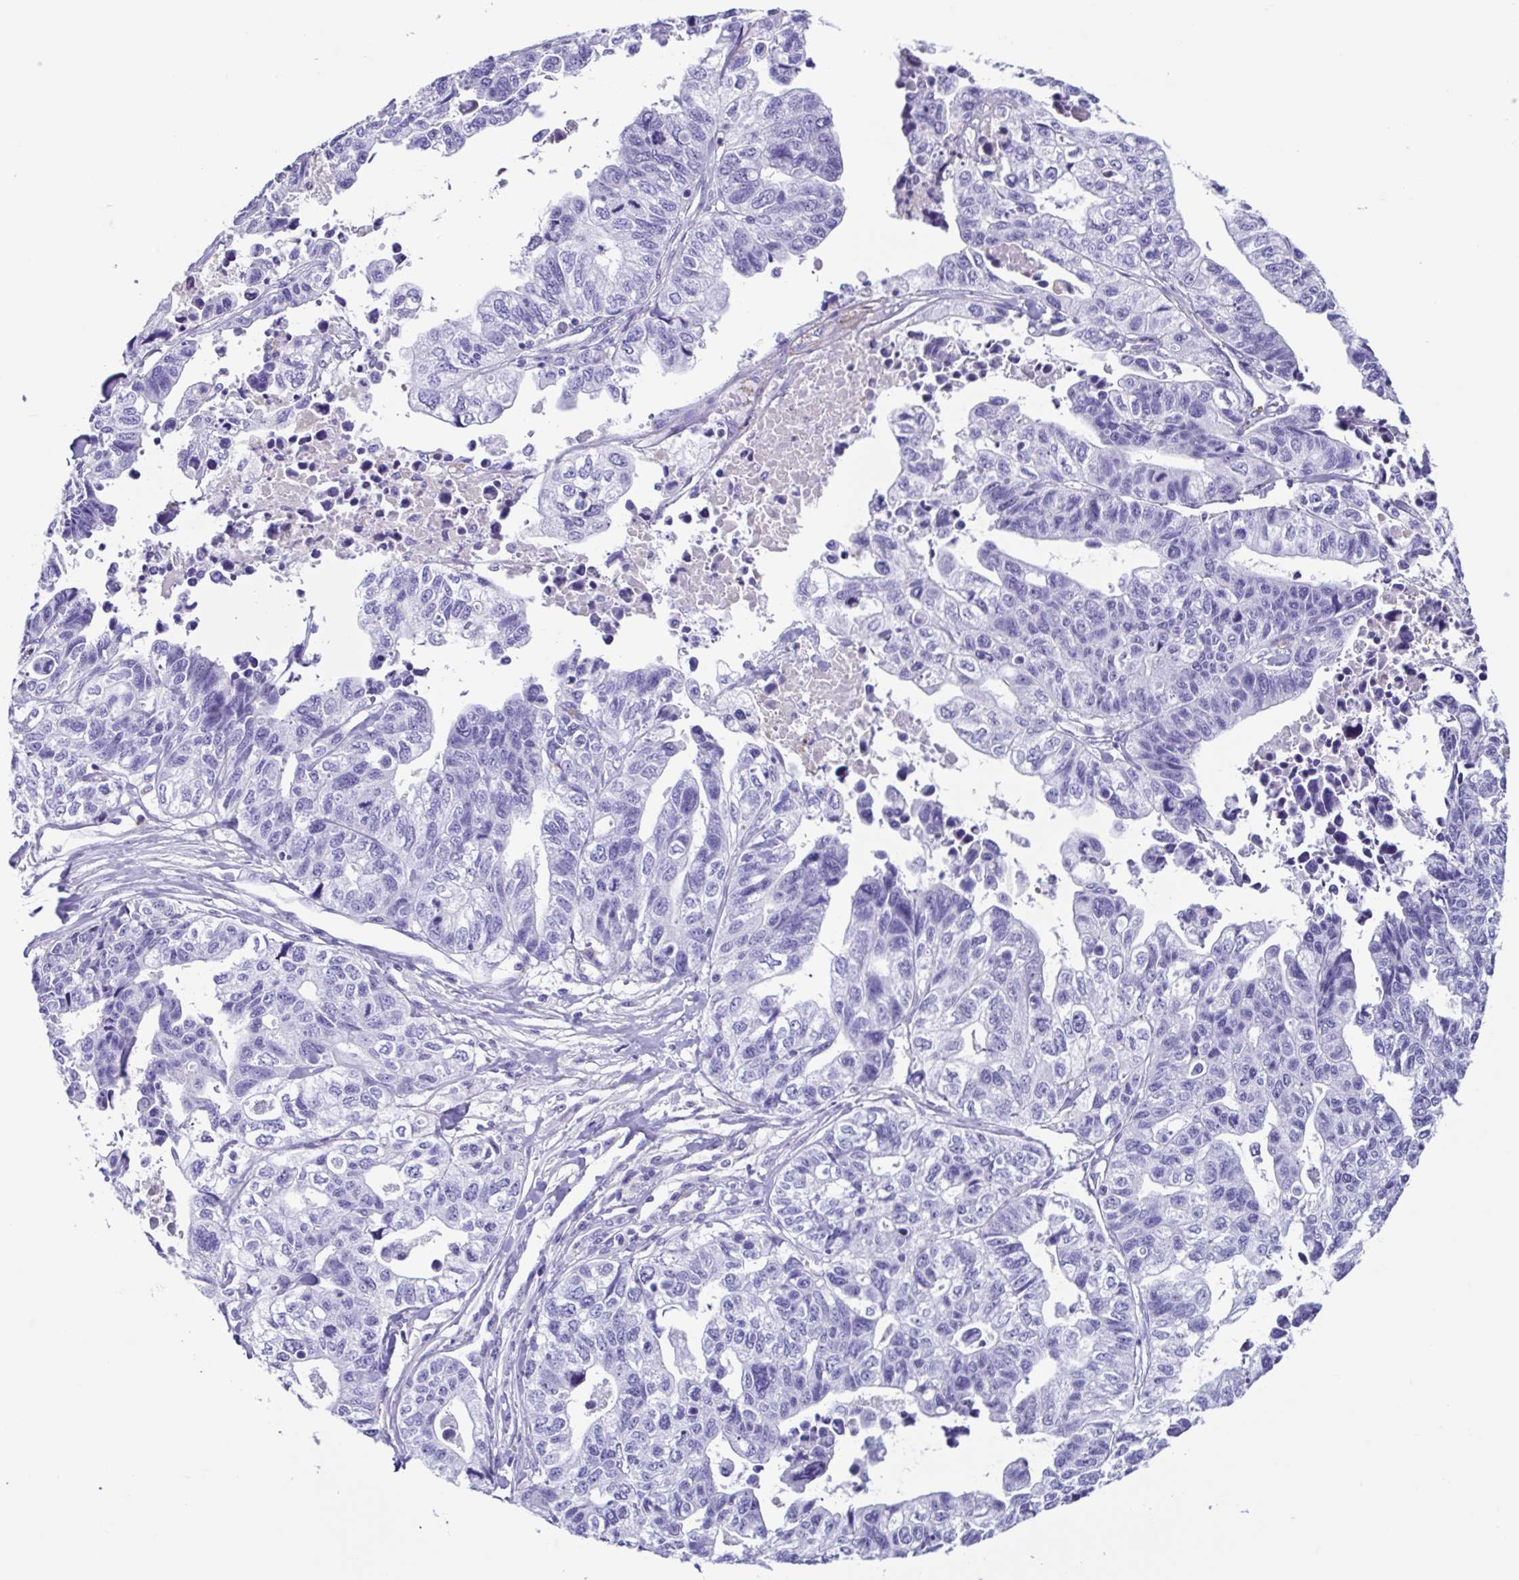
{"staining": {"intensity": "negative", "quantity": "none", "location": "none"}, "tissue": "stomach cancer", "cell_type": "Tumor cells", "image_type": "cancer", "snomed": [{"axis": "morphology", "description": "Adenocarcinoma, NOS"}, {"axis": "topography", "description": "Stomach, upper"}], "caption": "Immunohistochemistry micrograph of stomach cancer stained for a protein (brown), which displays no expression in tumor cells. (Stains: DAB IHC with hematoxylin counter stain, Microscopy: brightfield microscopy at high magnification).", "gene": "CYP11B1", "patient": {"sex": "female", "age": 67}}